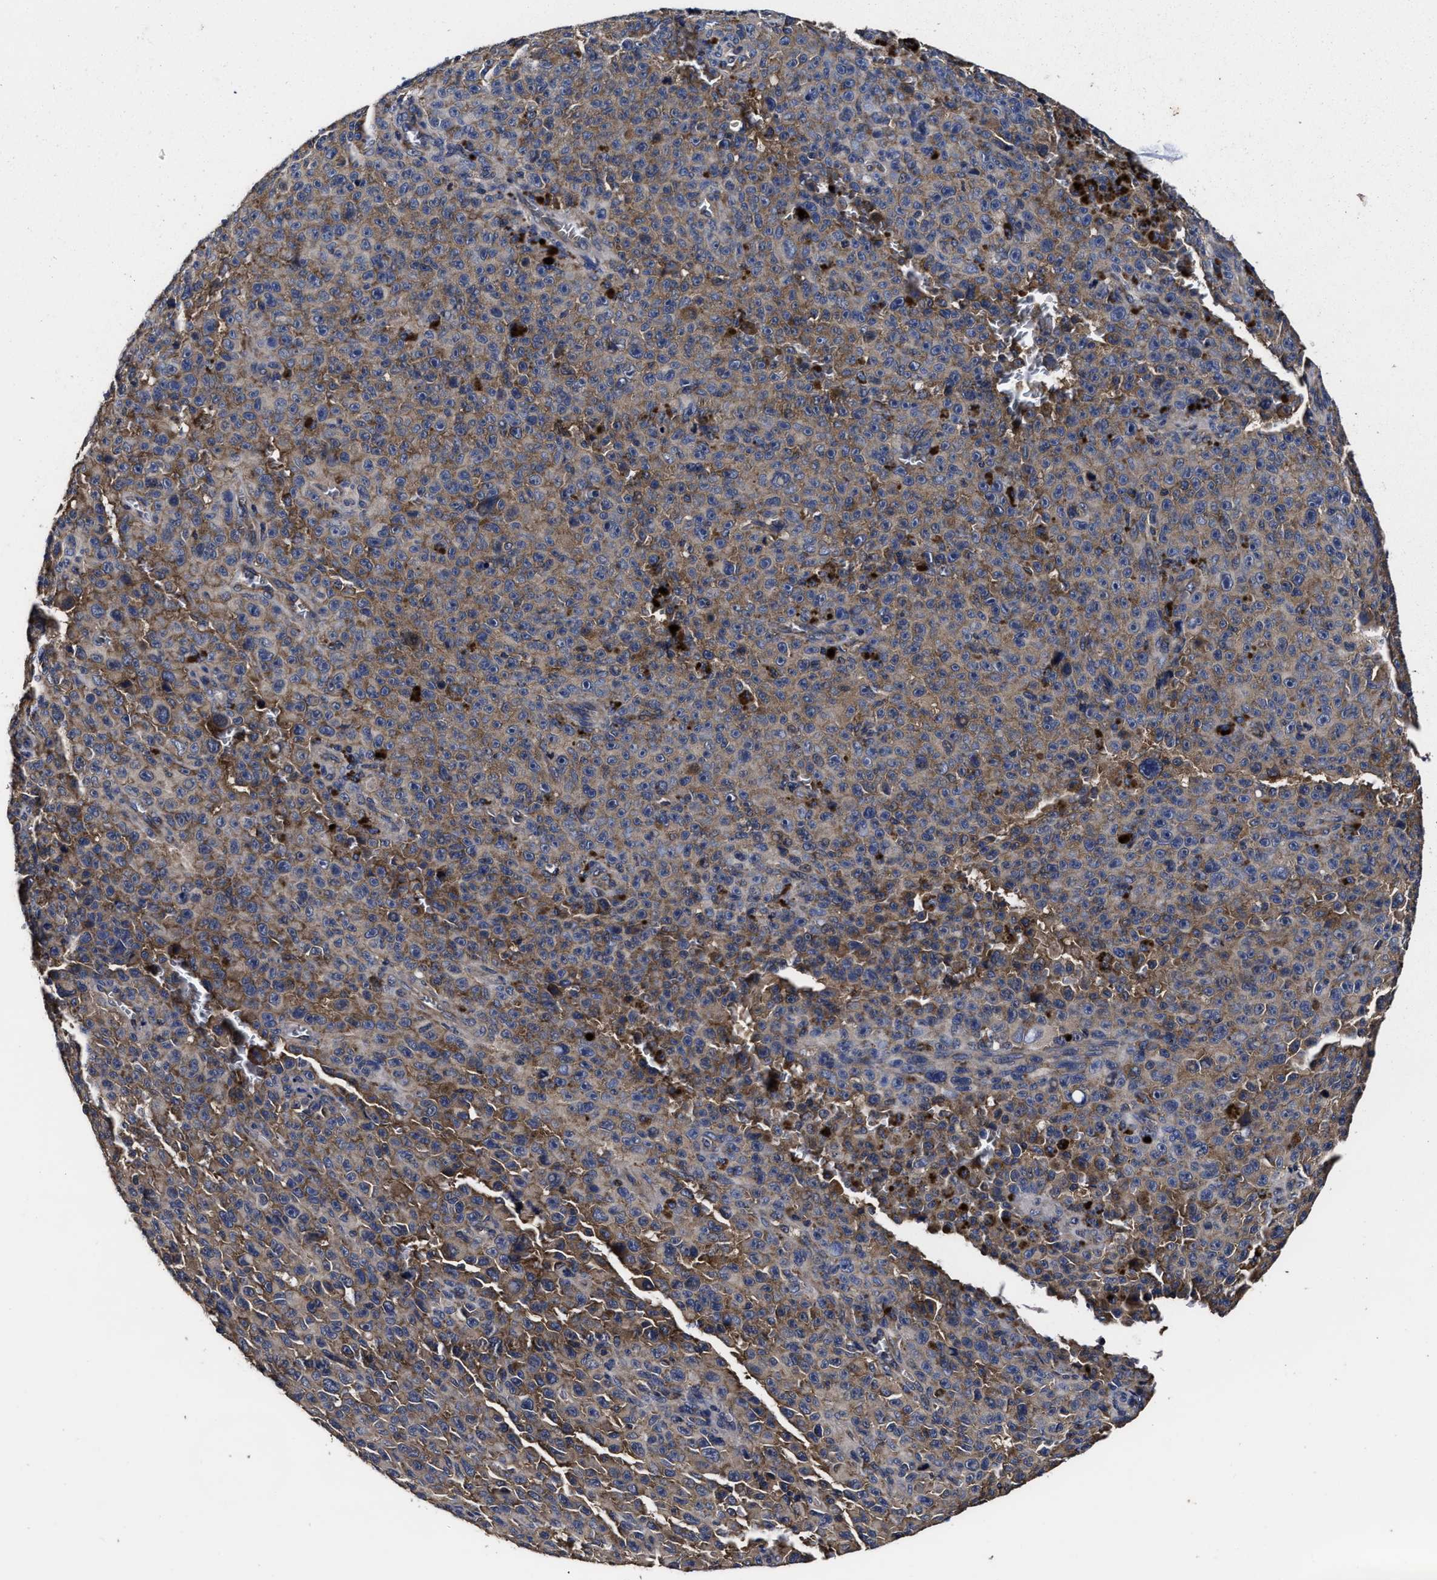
{"staining": {"intensity": "moderate", "quantity": "25%-75%", "location": "cytoplasmic/membranous"}, "tissue": "melanoma", "cell_type": "Tumor cells", "image_type": "cancer", "snomed": [{"axis": "morphology", "description": "Malignant melanoma, NOS"}, {"axis": "topography", "description": "Skin"}], "caption": "There is medium levels of moderate cytoplasmic/membranous staining in tumor cells of malignant melanoma, as demonstrated by immunohistochemical staining (brown color).", "gene": "AVEN", "patient": {"sex": "female", "age": 82}}